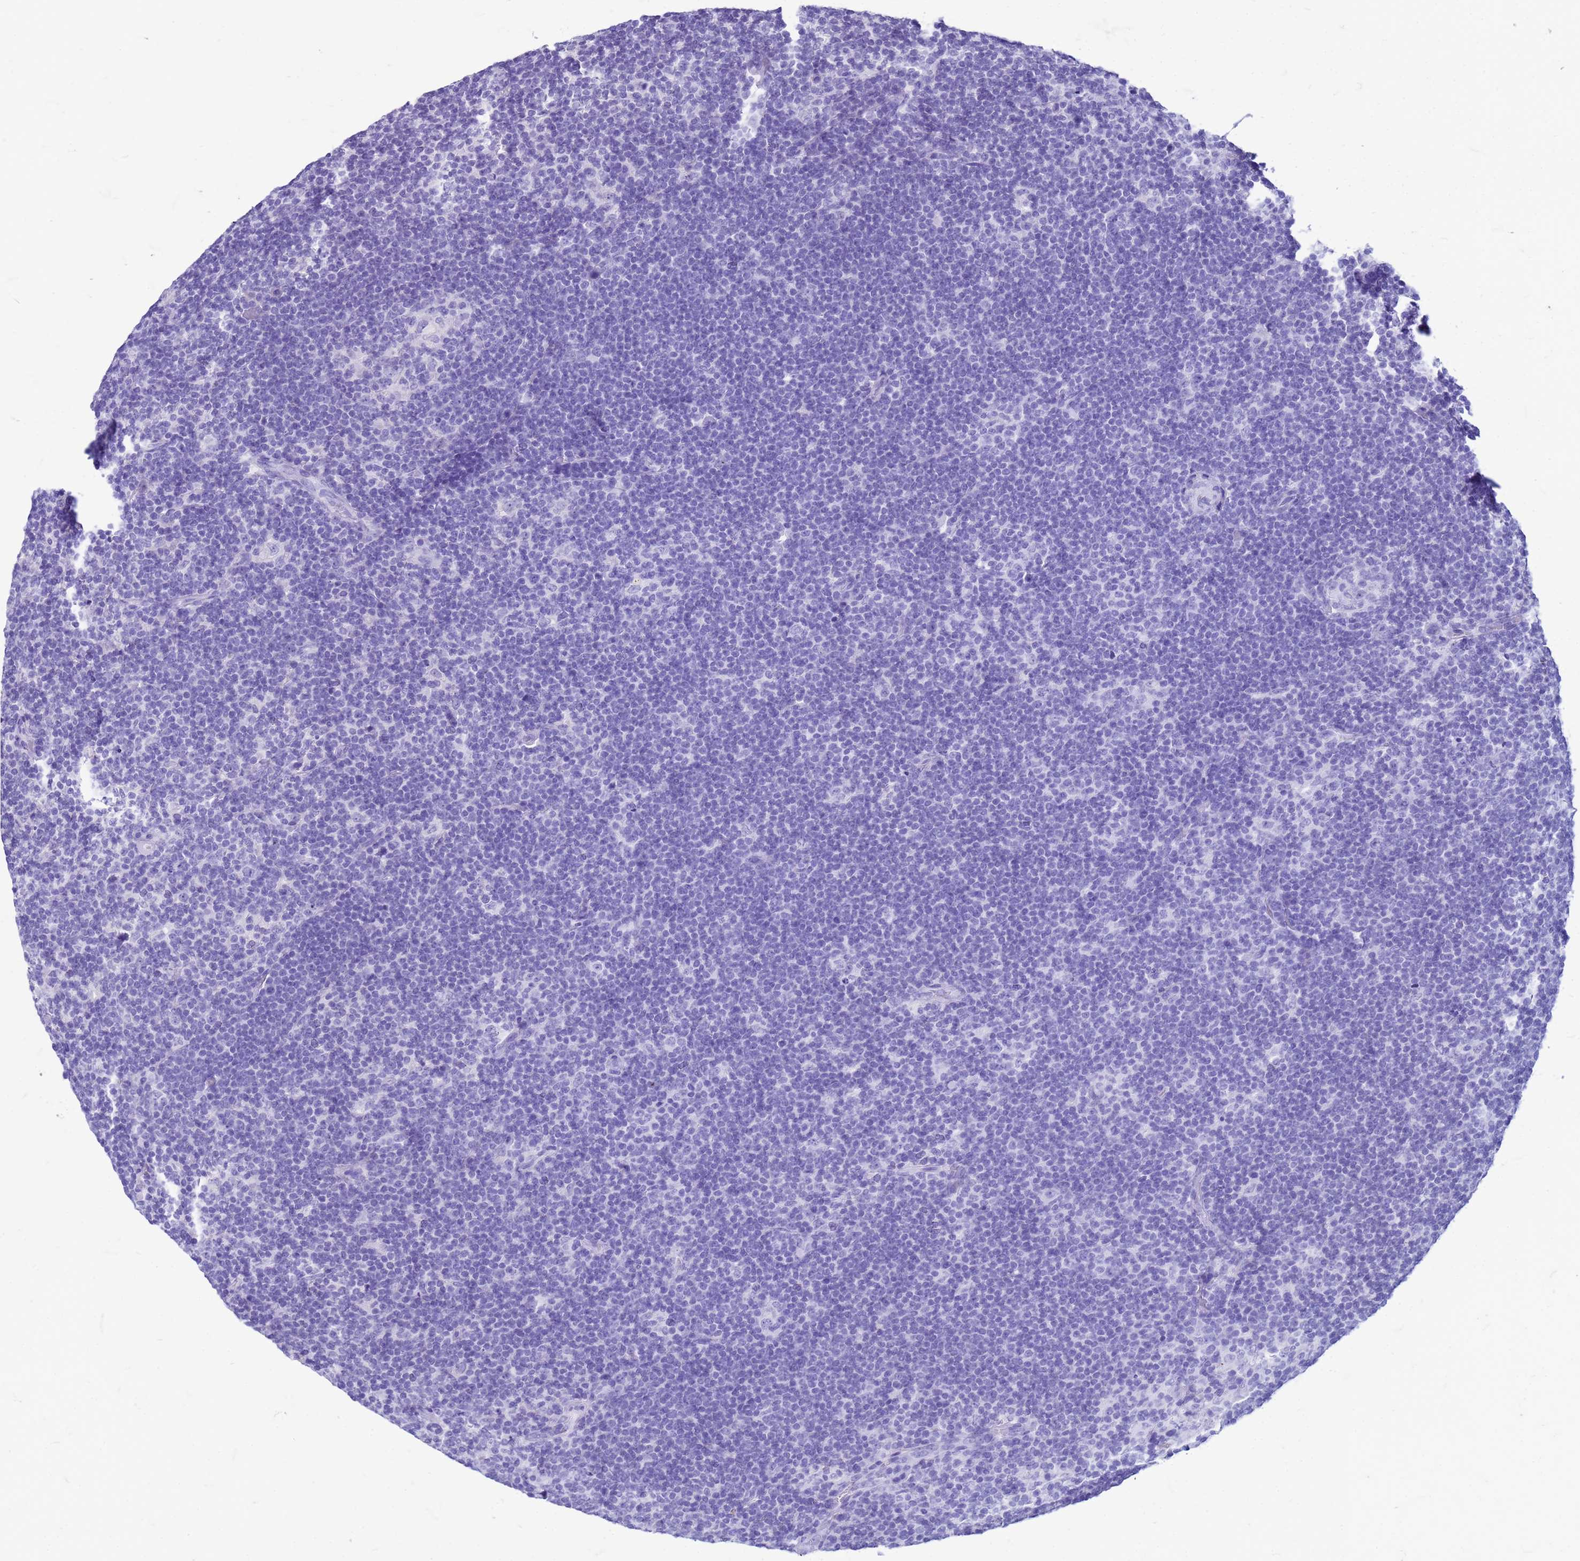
{"staining": {"intensity": "negative", "quantity": "none", "location": "none"}, "tissue": "lymphoma", "cell_type": "Tumor cells", "image_type": "cancer", "snomed": [{"axis": "morphology", "description": "Hodgkin's disease, NOS"}, {"axis": "topography", "description": "Lymph node"}], "caption": "Immunohistochemistry (IHC) of human lymphoma shows no staining in tumor cells.", "gene": "CFAP100", "patient": {"sex": "female", "age": 57}}